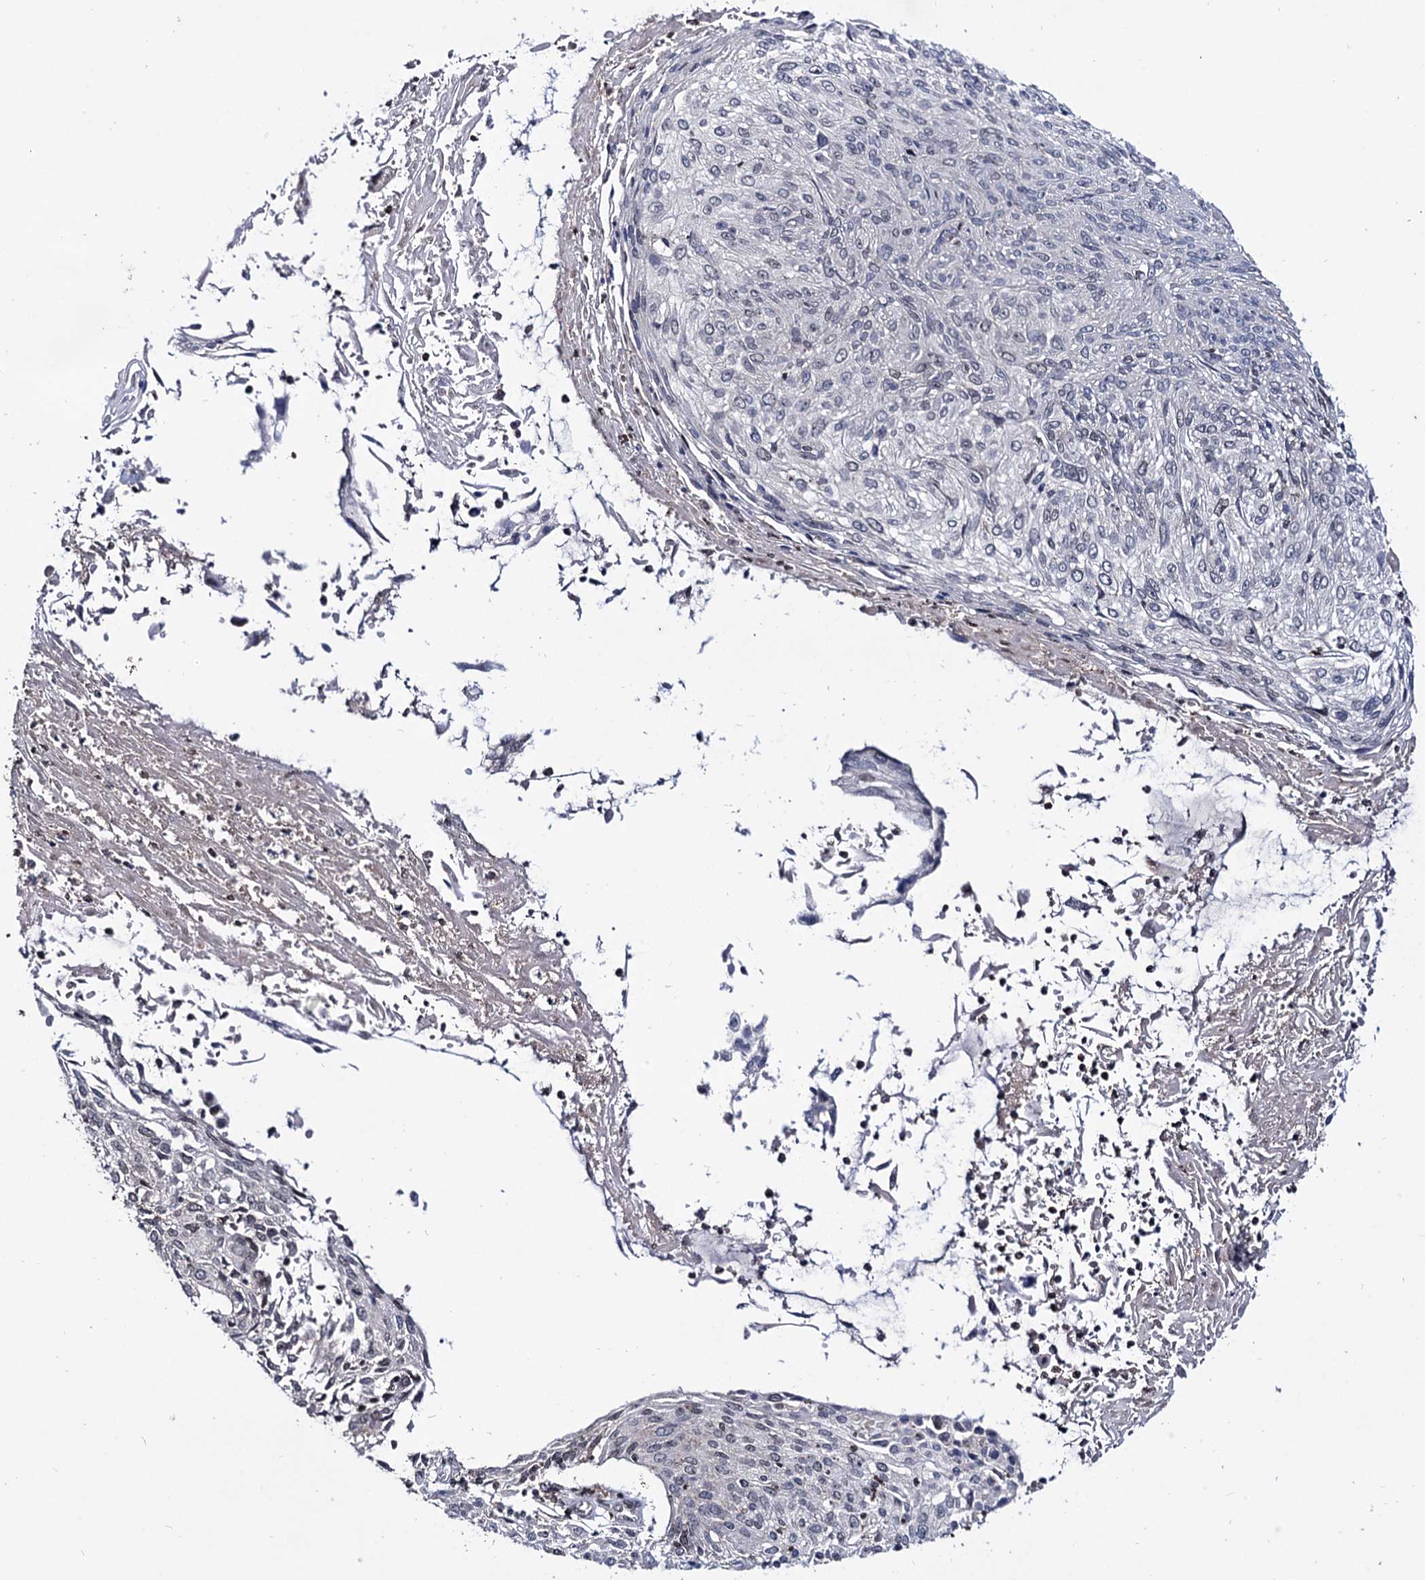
{"staining": {"intensity": "negative", "quantity": "none", "location": "none"}, "tissue": "cervical cancer", "cell_type": "Tumor cells", "image_type": "cancer", "snomed": [{"axis": "morphology", "description": "Squamous cell carcinoma, NOS"}, {"axis": "topography", "description": "Cervix"}], "caption": "Human squamous cell carcinoma (cervical) stained for a protein using immunohistochemistry exhibits no expression in tumor cells.", "gene": "SMCHD1", "patient": {"sex": "female", "age": 51}}